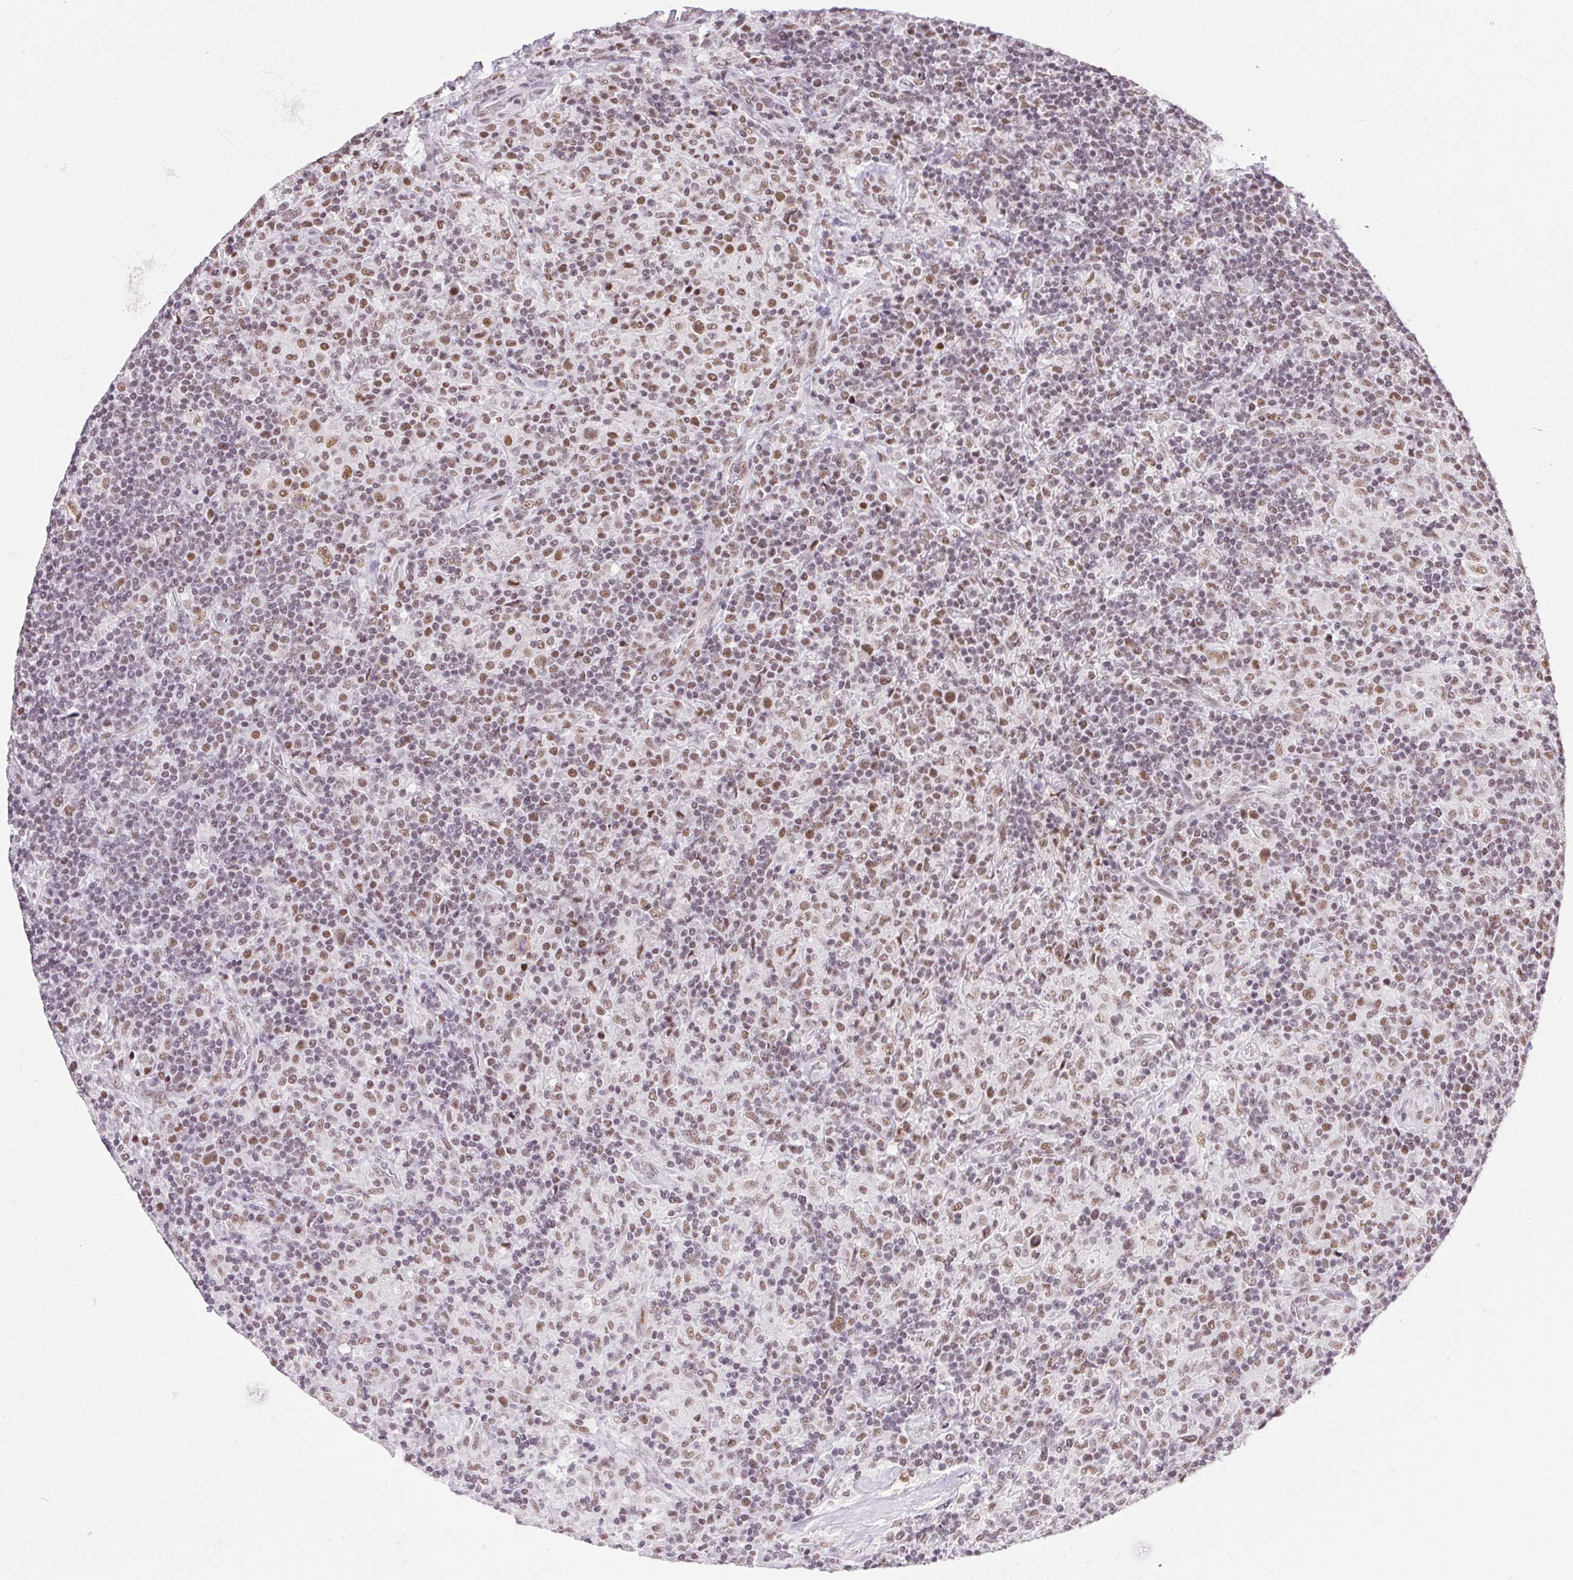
{"staining": {"intensity": "moderate", "quantity": ">75%", "location": "nuclear"}, "tissue": "lymphoma", "cell_type": "Tumor cells", "image_type": "cancer", "snomed": [{"axis": "morphology", "description": "Hodgkin's disease, NOS"}, {"axis": "topography", "description": "Lymph node"}], "caption": "An immunohistochemistry micrograph of neoplastic tissue is shown. Protein staining in brown highlights moderate nuclear positivity in Hodgkin's disease within tumor cells.", "gene": "TRA2B", "patient": {"sex": "male", "age": 70}}